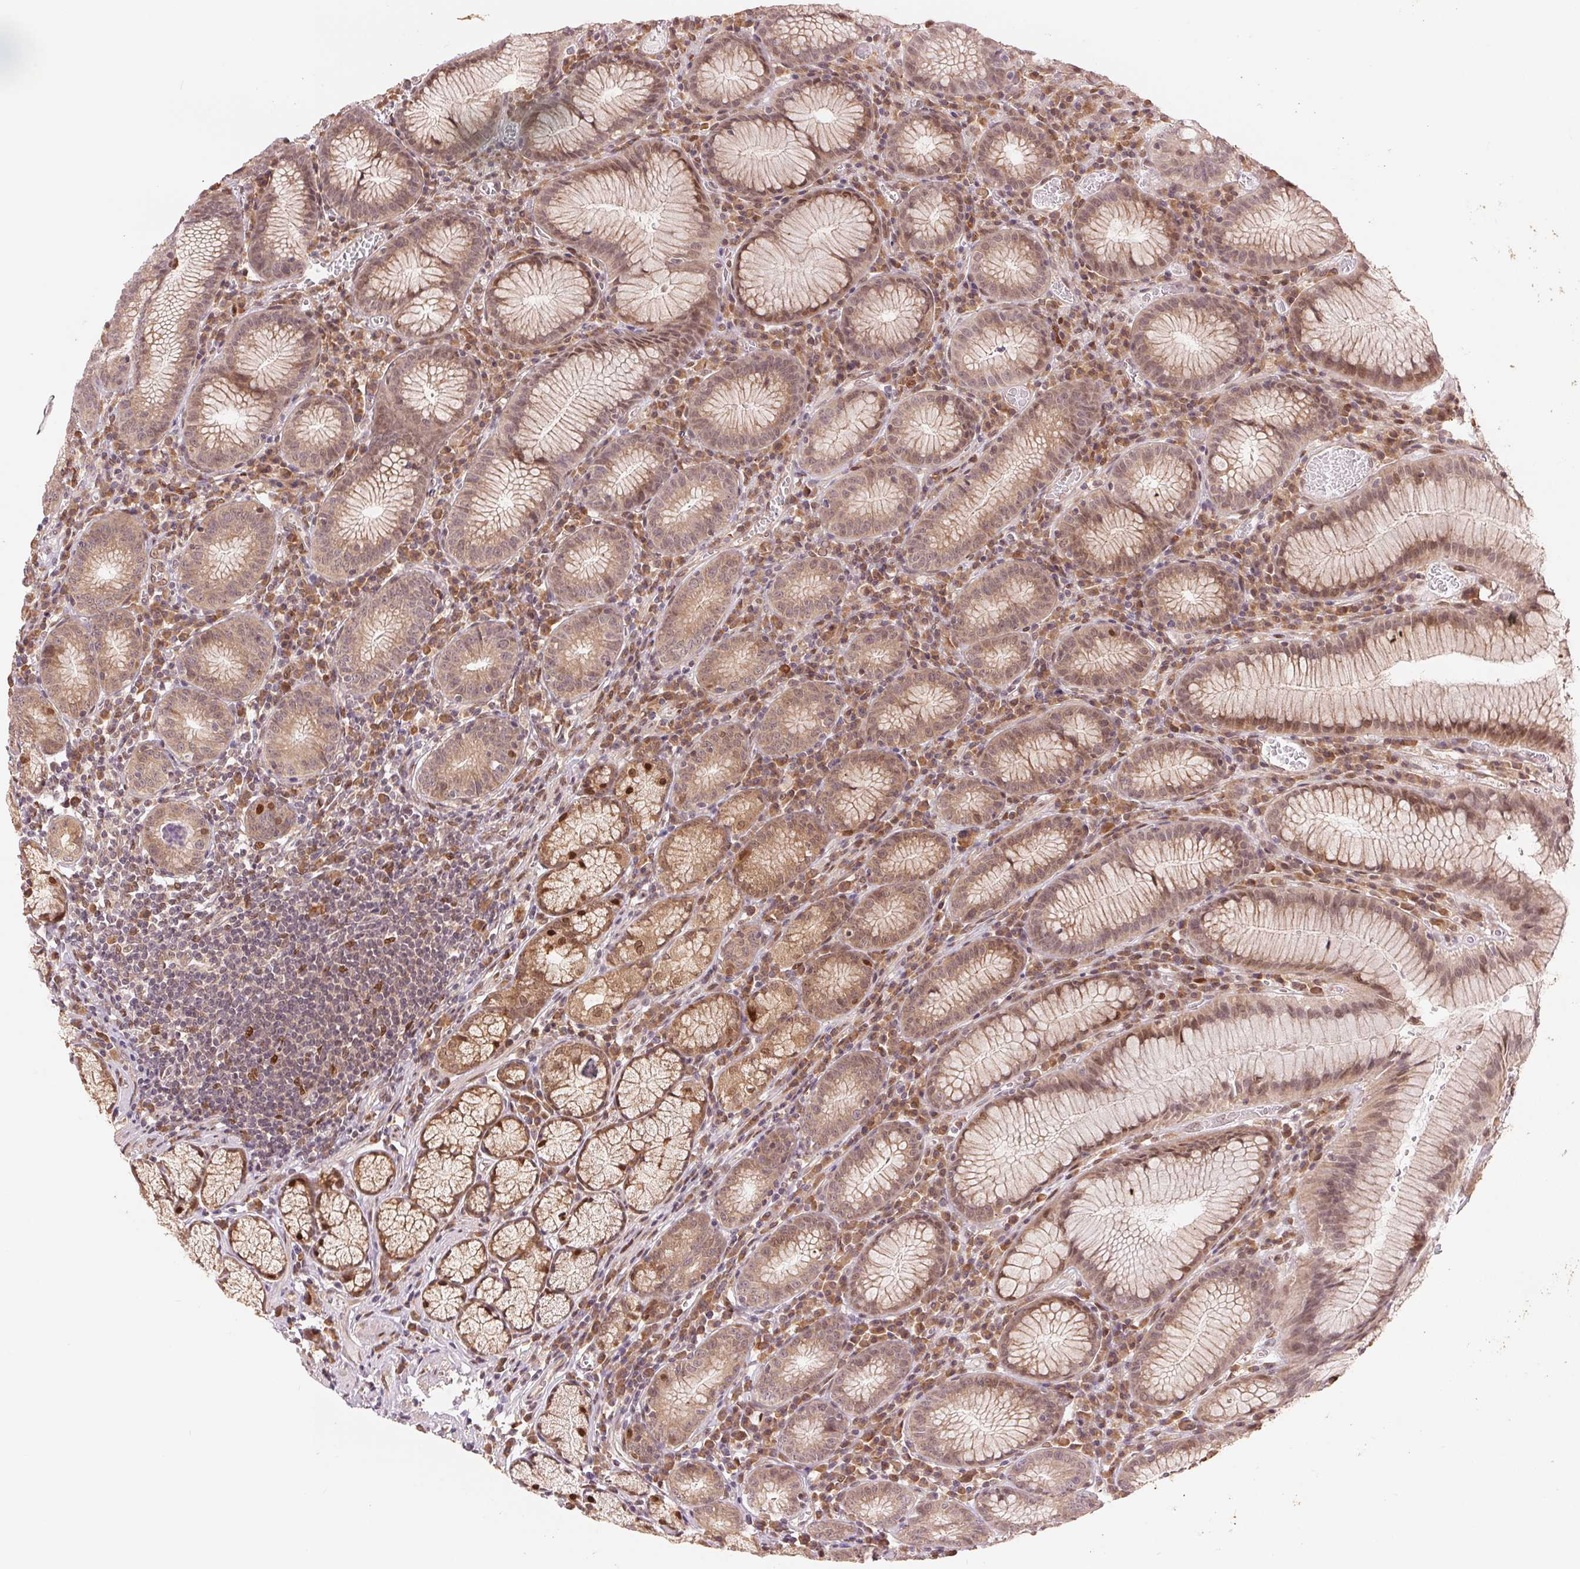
{"staining": {"intensity": "moderate", "quantity": ">75%", "location": "cytoplasmic/membranous,nuclear"}, "tissue": "stomach", "cell_type": "Glandular cells", "image_type": "normal", "snomed": [{"axis": "morphology", "description": "Normal tissue, NOS"}, {"axis": "topography", "description": "Stomach"}], "caption": "The image exhibits immunohistochemical staining of benign stomach. There is moderate cytoplasmic/membranous,nuclear staining is identified in approximately >75% of glandular cells. The protein is stained brown, and the nuclei are stained in blue (DAB (3,3'-diaminobenzidine) IHC with brightfield microscopy, high magnification).", "gene": "ERI3", "patient": {"sex": "male", "age": 55}}